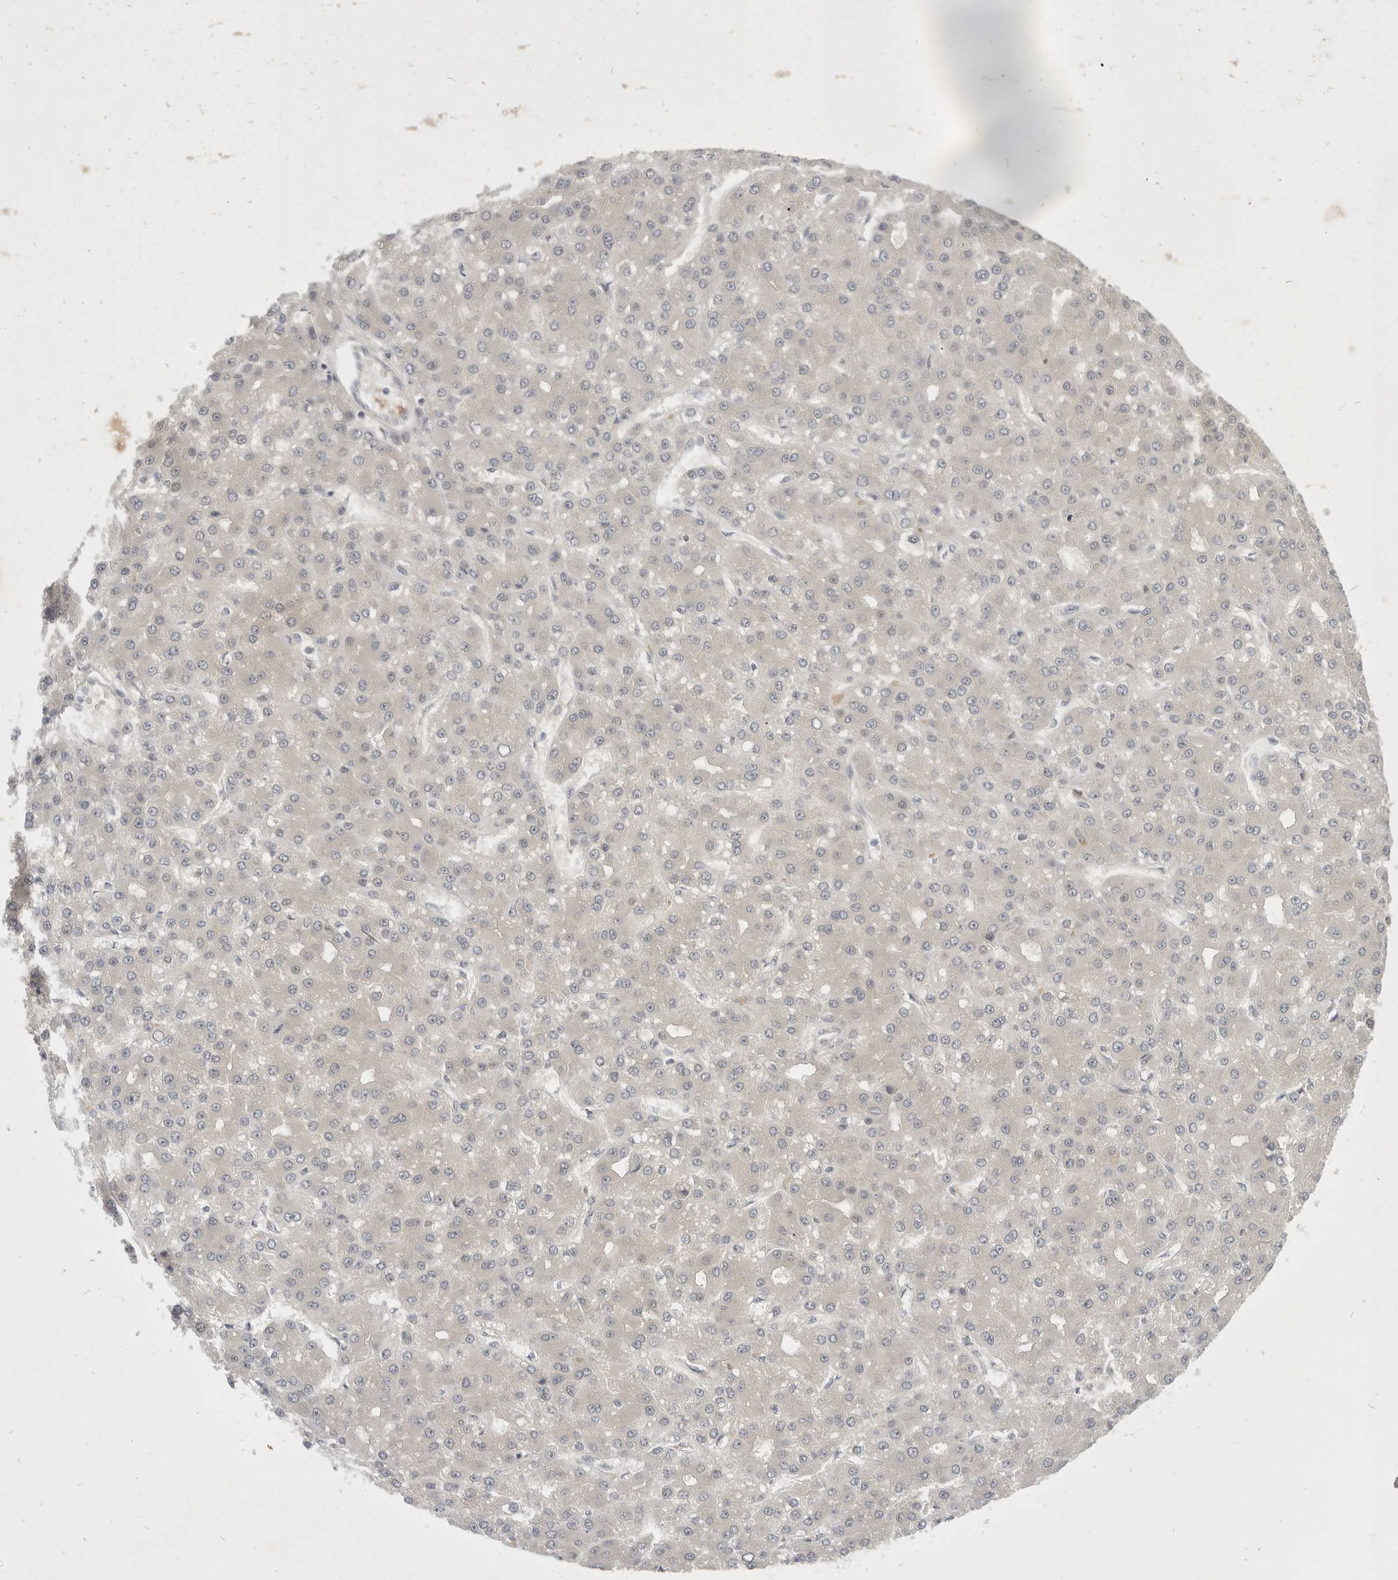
{"staining": {"intensity": "negative", "quantity": "none", "location": "none"}, "tissue": "liver cancer", "cell_type": "Tumor cells", "image_type": "cancer", "snomed": [{"axis": "morphology", "description": "Carcinoma, Hepatocellular, NOS"}, {"axis": "topography", "description": "Liver"}], "caption": "The micrograph displays no staining of tumor cells in liver hepatocellular carcinoma.", "gene": "TOM1L2", "patient": {"sex": "male", "age": 67}}